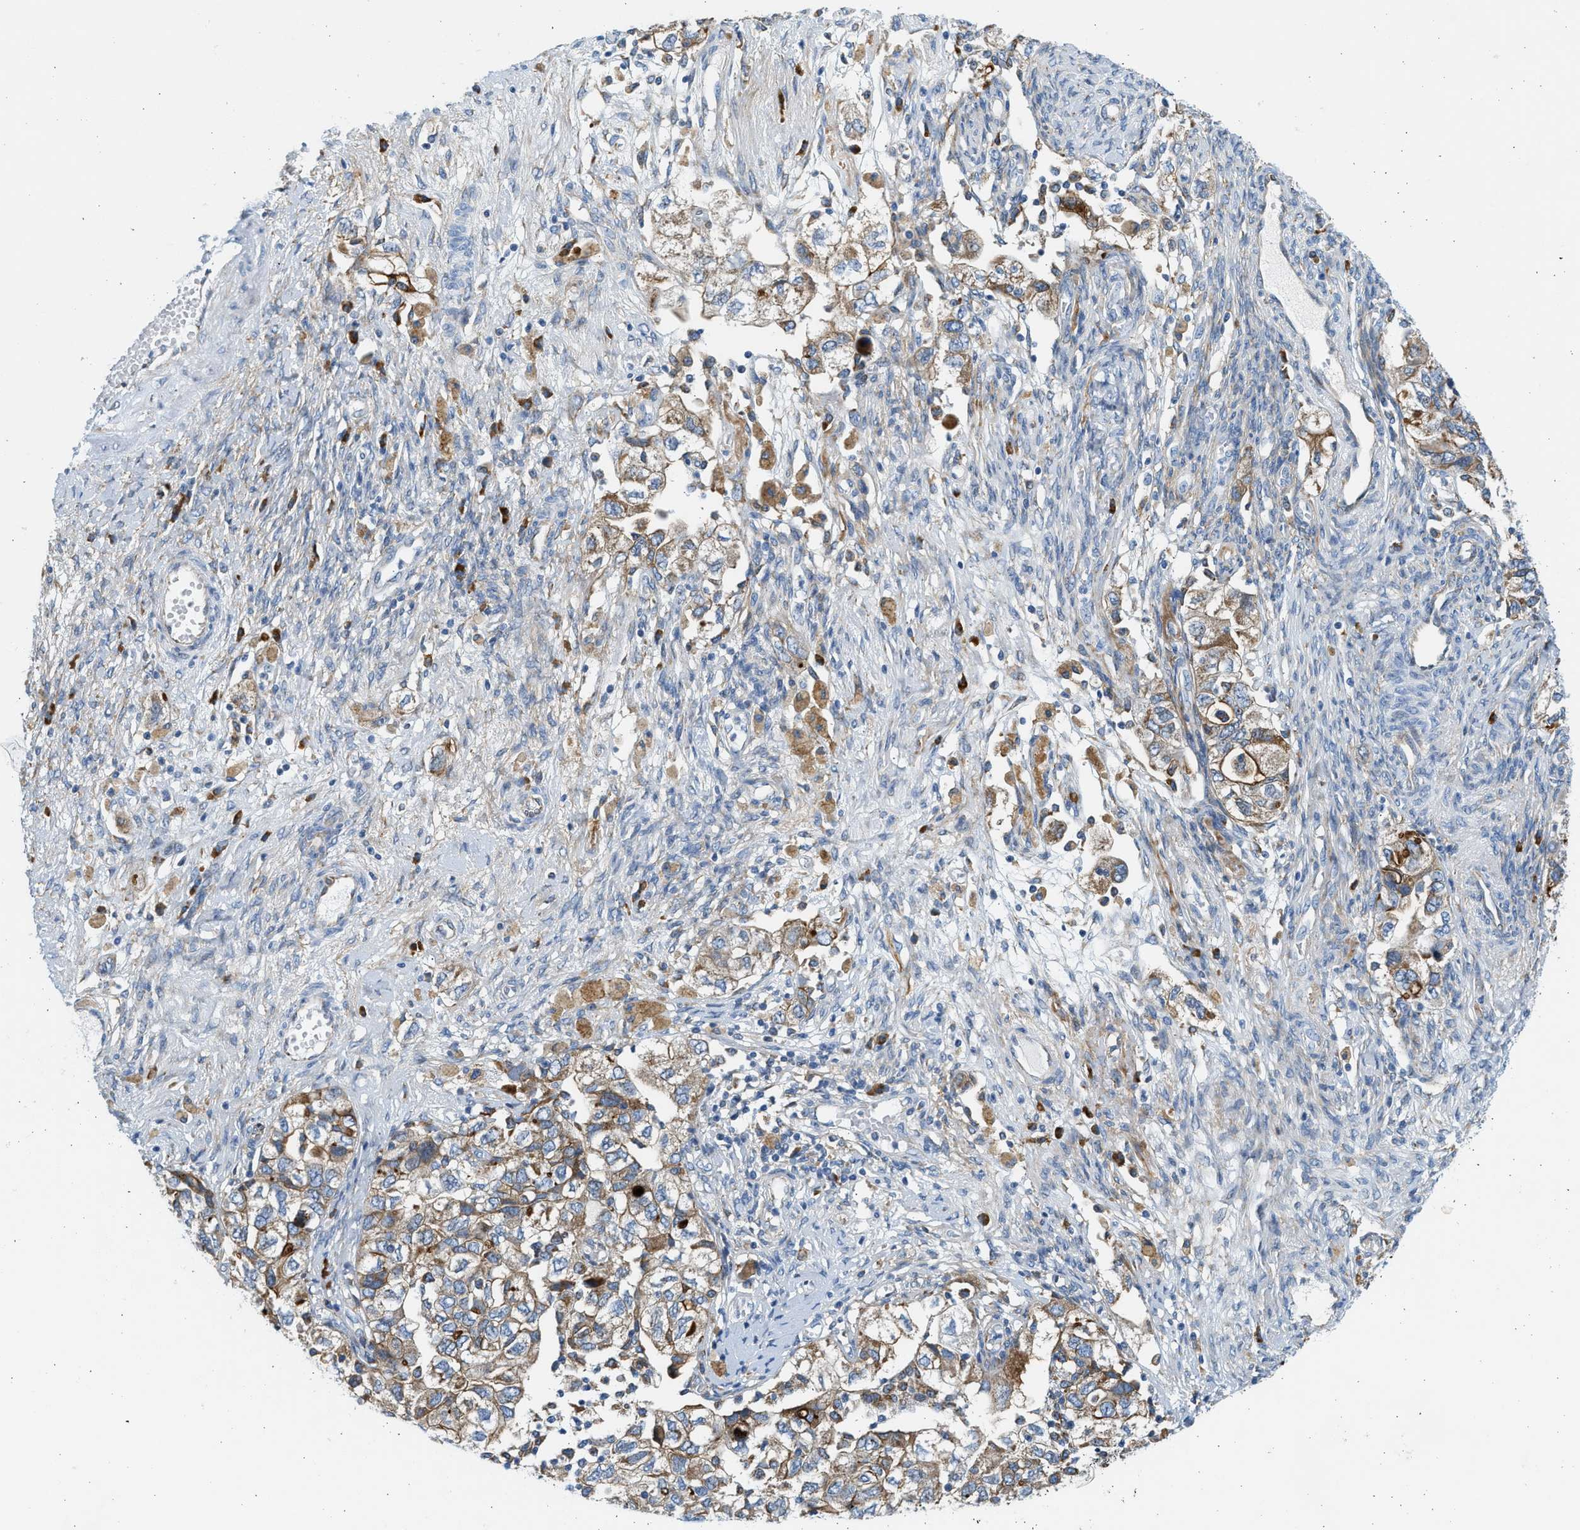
{"staining": {"intensity": "moderate", "quantity": ">75%", "location": "cytoplasmic/membranous"}, "tissue": "ovarian cancer", "cell_type": "Tumor cells", "image_type": "cancer", "snomed": [{"axis": "morphology", "description": "Carcinoma, NOS"}, {"axis": "morphology", "description": "Cystadenocarcinoma, serous, NOS"}, {"axis": "topography", "description": "Ovary"}], "caption": "A brown stain highlights moderate cytoplasmic/membranous staining of a protein in human carcinoma (ovarian) tumor cells.", "gene": "CNTN6", "patient": {"sex": "female", "age": 69}}